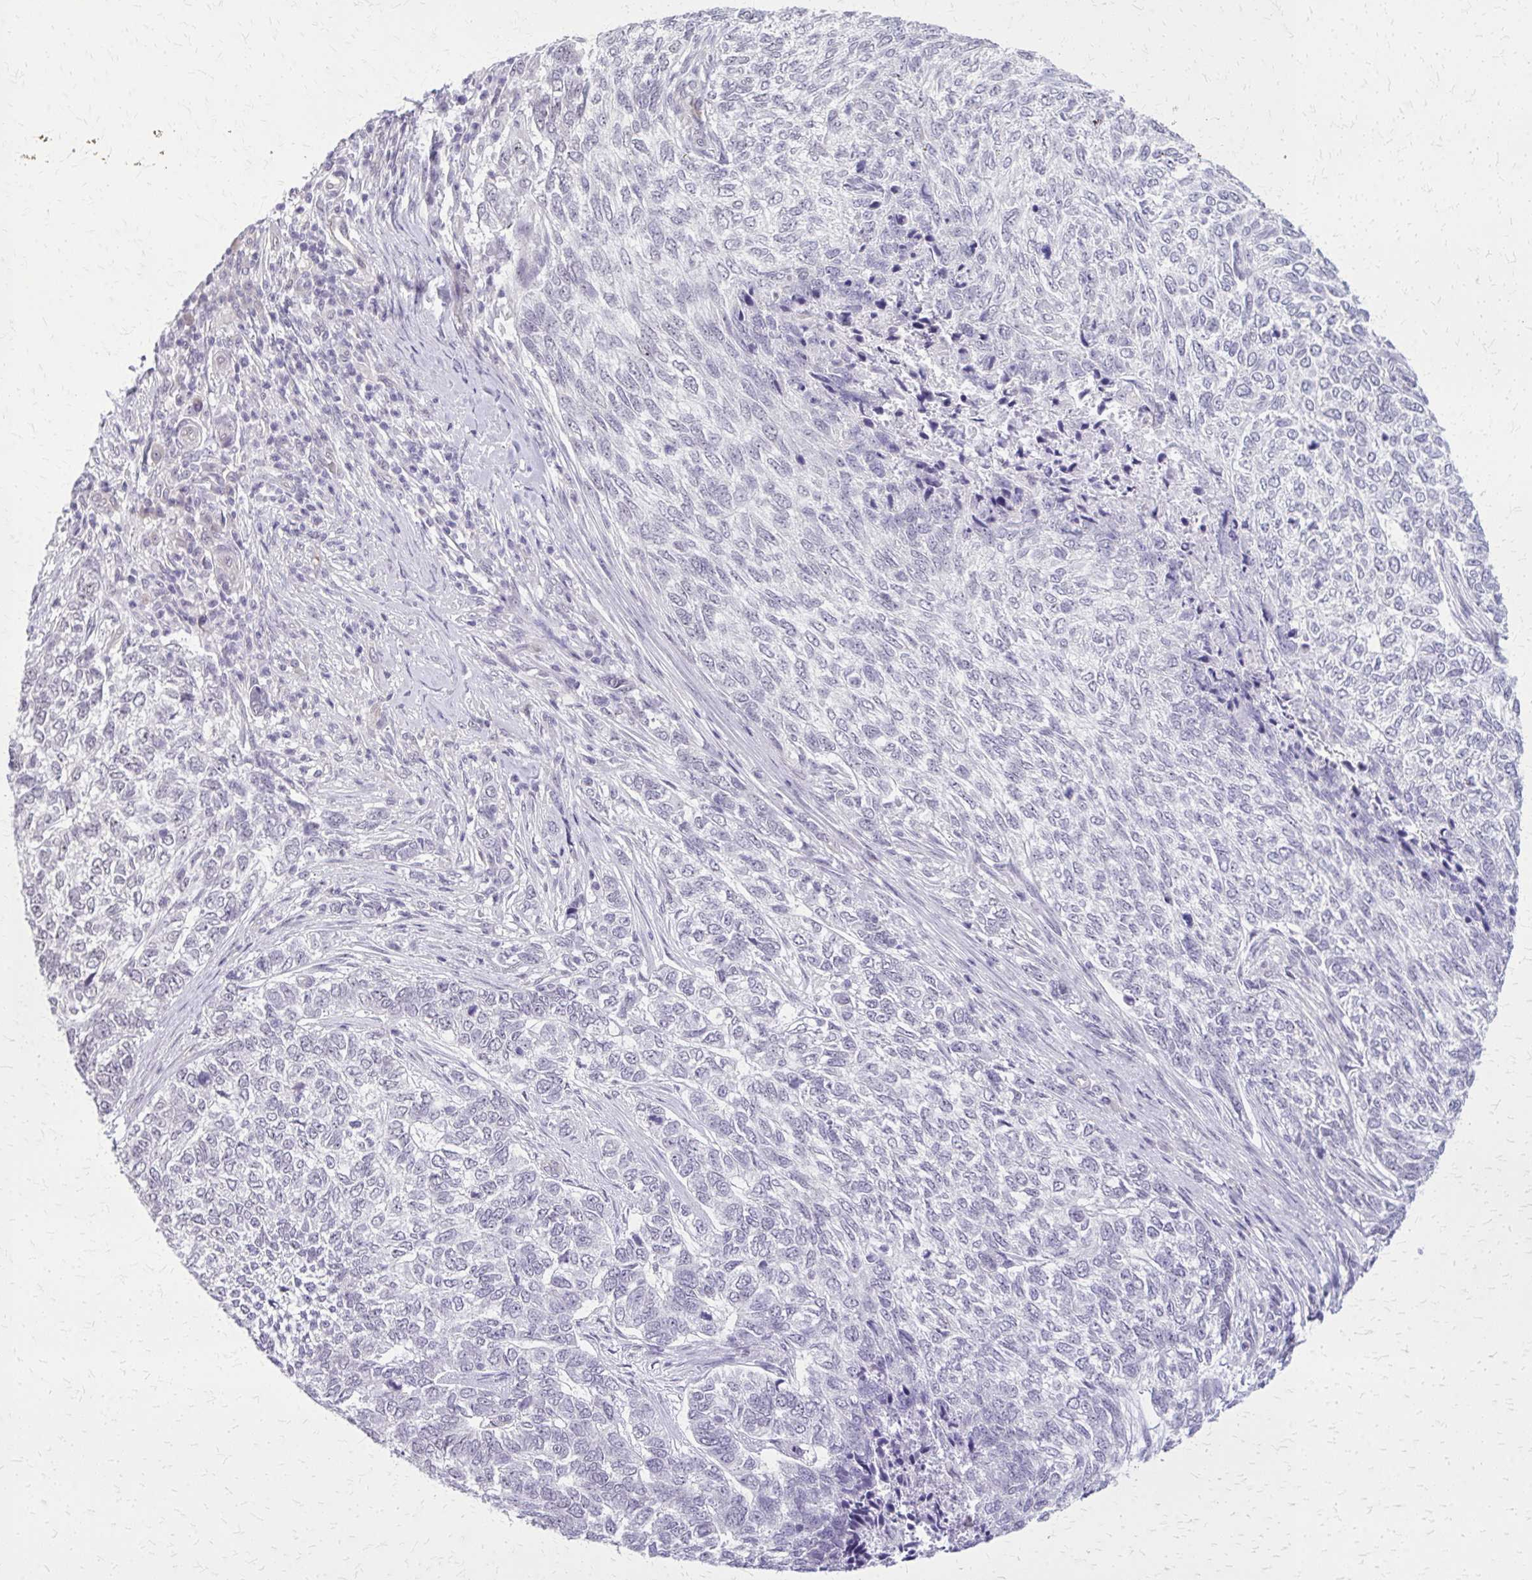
{"staining": {"intensity": "negative", "quantity": "none", "location": "none"}, "tissue": "skin cancer", "cell_type": "Tumor cells", "image_type": "cancer", "snomed": [{"axis": "morphology", "description": "Basal cell carcinoma"}, {"axis": "topography", "description": "Skin"}], "caption": "An image of skin cancer (basal cell carcinoma) stained for a protein reveals no brown staining in tumor cells.", "gene": "PLCB1", "patient": {"sex": "female", "age": 65}}